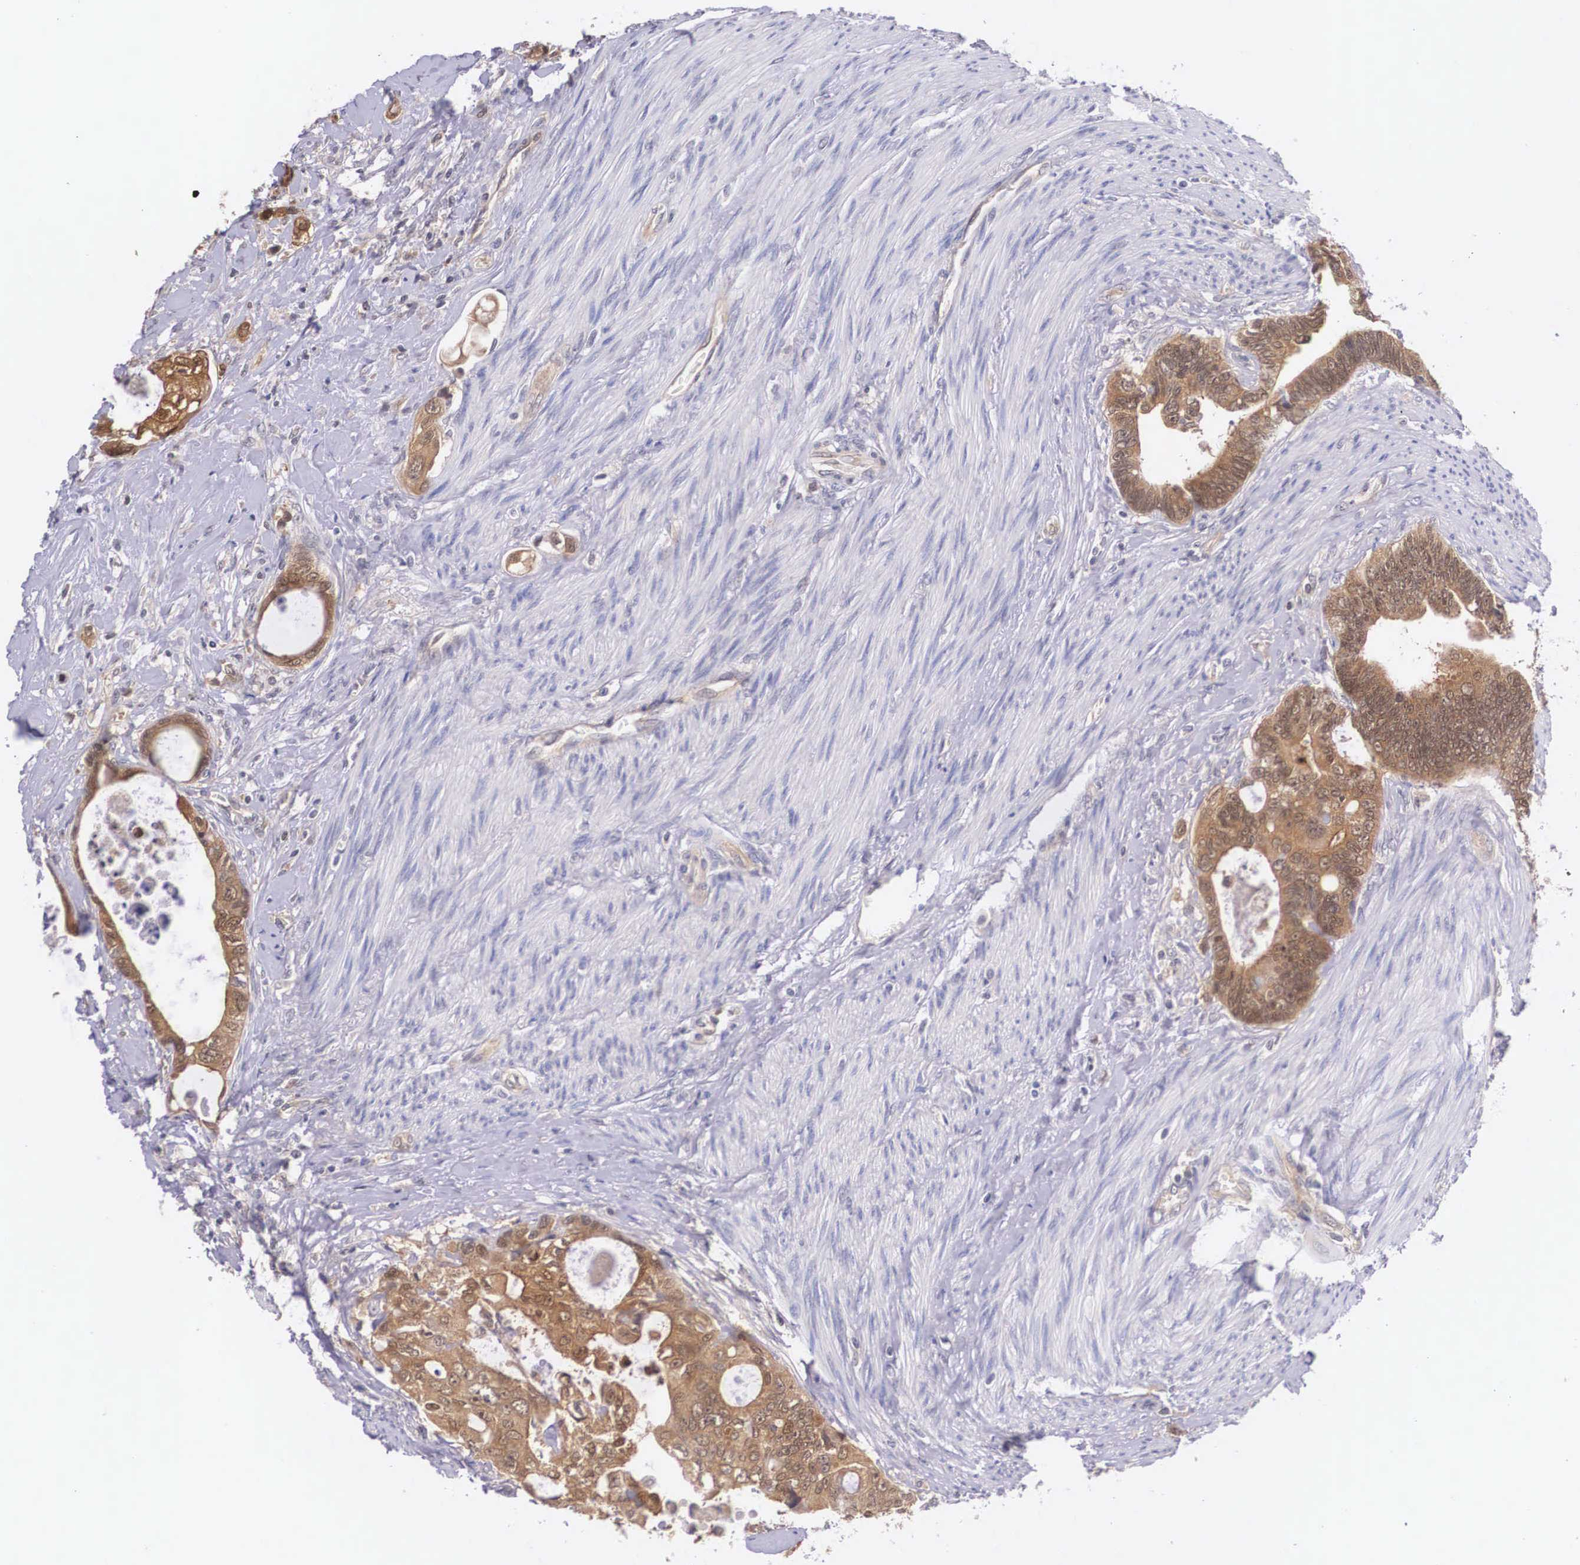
{"staining": {"intensity": "strong", "quantity": ">75%", "location": "cytoplasmic/membranous"}, "tissue": "colorectal cancer", "cell_type": "Tumor cells", "image_type": "cancer", "snomed": [{"axis": "morphology", "description": "Adenocarcinoma, NOS"}, {"axis": "topography", "description": "Rectum"}], "caption": "A high-resolution image shows IHC staining of colorectal cancer (adenocarcinoma), which shows strong cytoplasmic/membranous staining in about >75% of tumor cells. The protein is shown in brown color, while the nuclei are stained blue.", "gene": "IGBP1", "patient": {"sex": "female", "age": 57}}